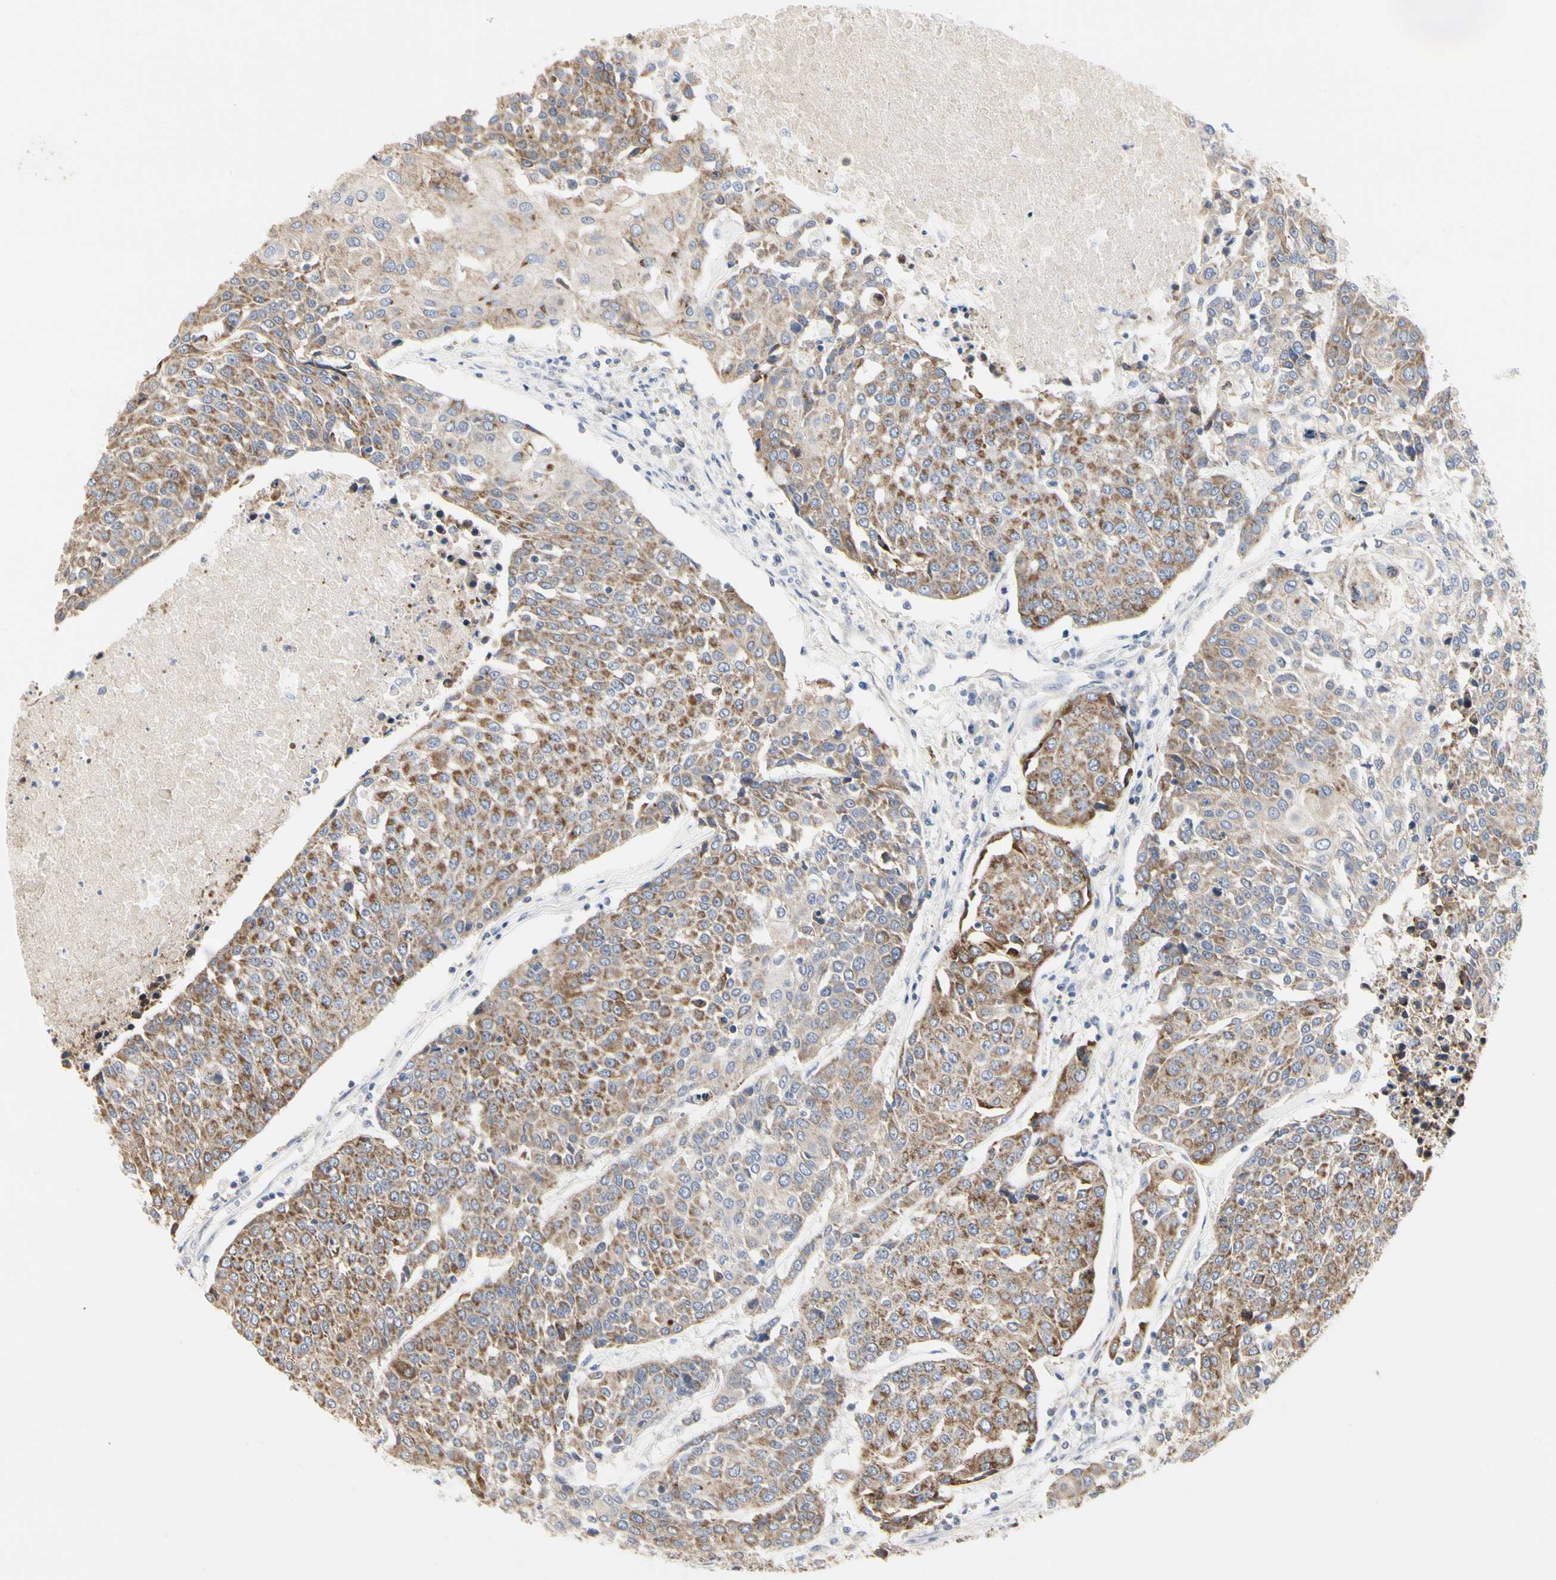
{"staining": {"intensity": "moderate", "quantity": ">75%", "location": "cytoplasmic/membranous"}, "tissue": "urothelial cancer", "cell_type": "Tumor cells", "image_type": "cancer", "snomed": [{"axis": "morphology", "description": "Urothelial carcinoma, High grade"}, {"axis": "topography", "description": "Urinary bladder"}], "caption": "Protein expression analysis of human urothelial cancer reveals moderate cytoplasmic/membranous staining in approximately >75% of tumor cells. Nuclei are stained in blue.", "gene": "SHANK2", "patient": {"sex": "female", "age": 85}}